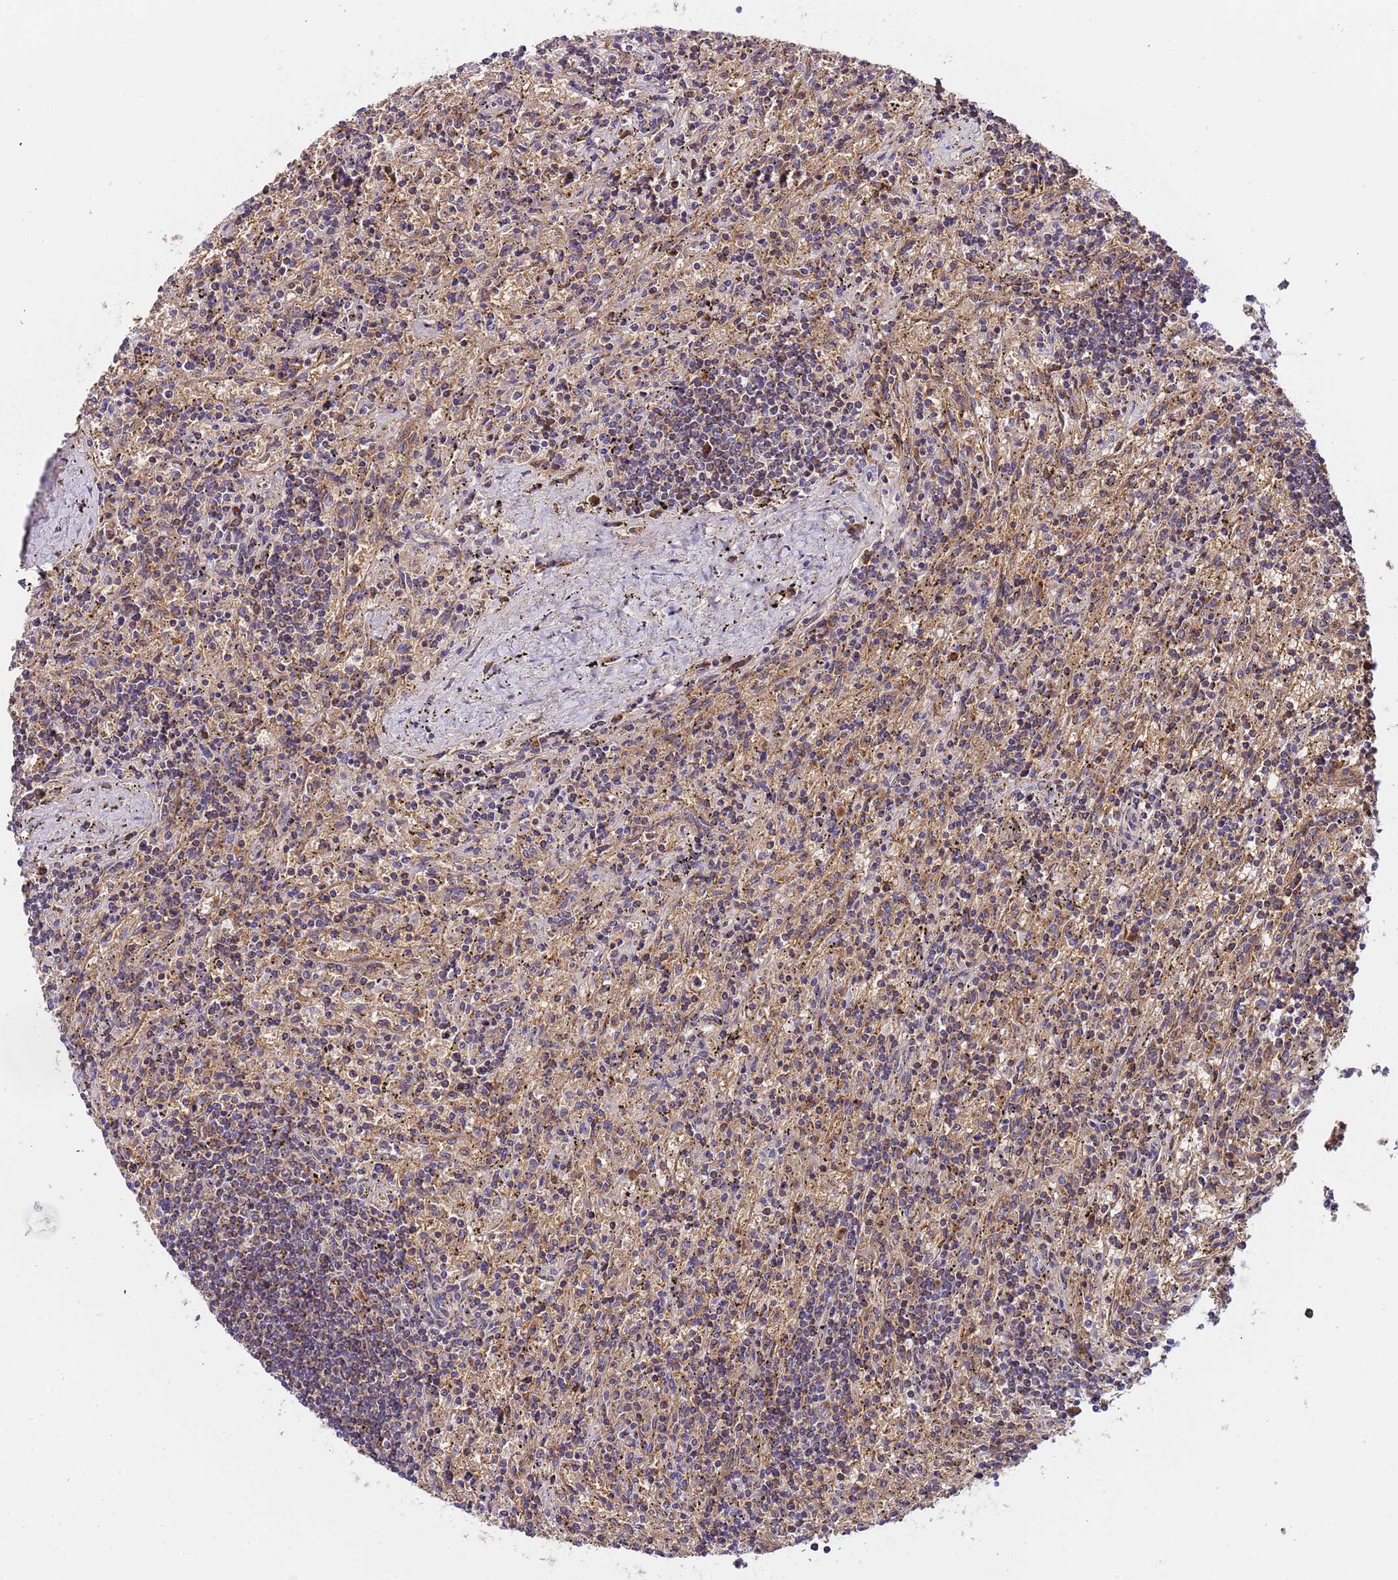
{"staining": {"intensity": "moderate", "quantity": "<25%", "location": "cytoplasmic/membranous"}, "tissue": "lymphoma", "cell_type": "Tumor cells", "image_type": "cancer", "snomed": [{"axis": "morphology", "description": "Malignant lymphoma, non-Hodgkin's type, Low grade"}, {"axis": "topography", "description": "Spleen"}], "caption": "Tumor cells reveal moderate cytoplasmic/membranous expression in about <25% of cells in lymphoma. The staining was performed using DAB to visualize the protein expression in brown, while the nuclei were stained in blue with hematoxylin (Magnification: 20x).", "gene": "TMEM126A", "patient": {"sex": "male", "age": 76}}